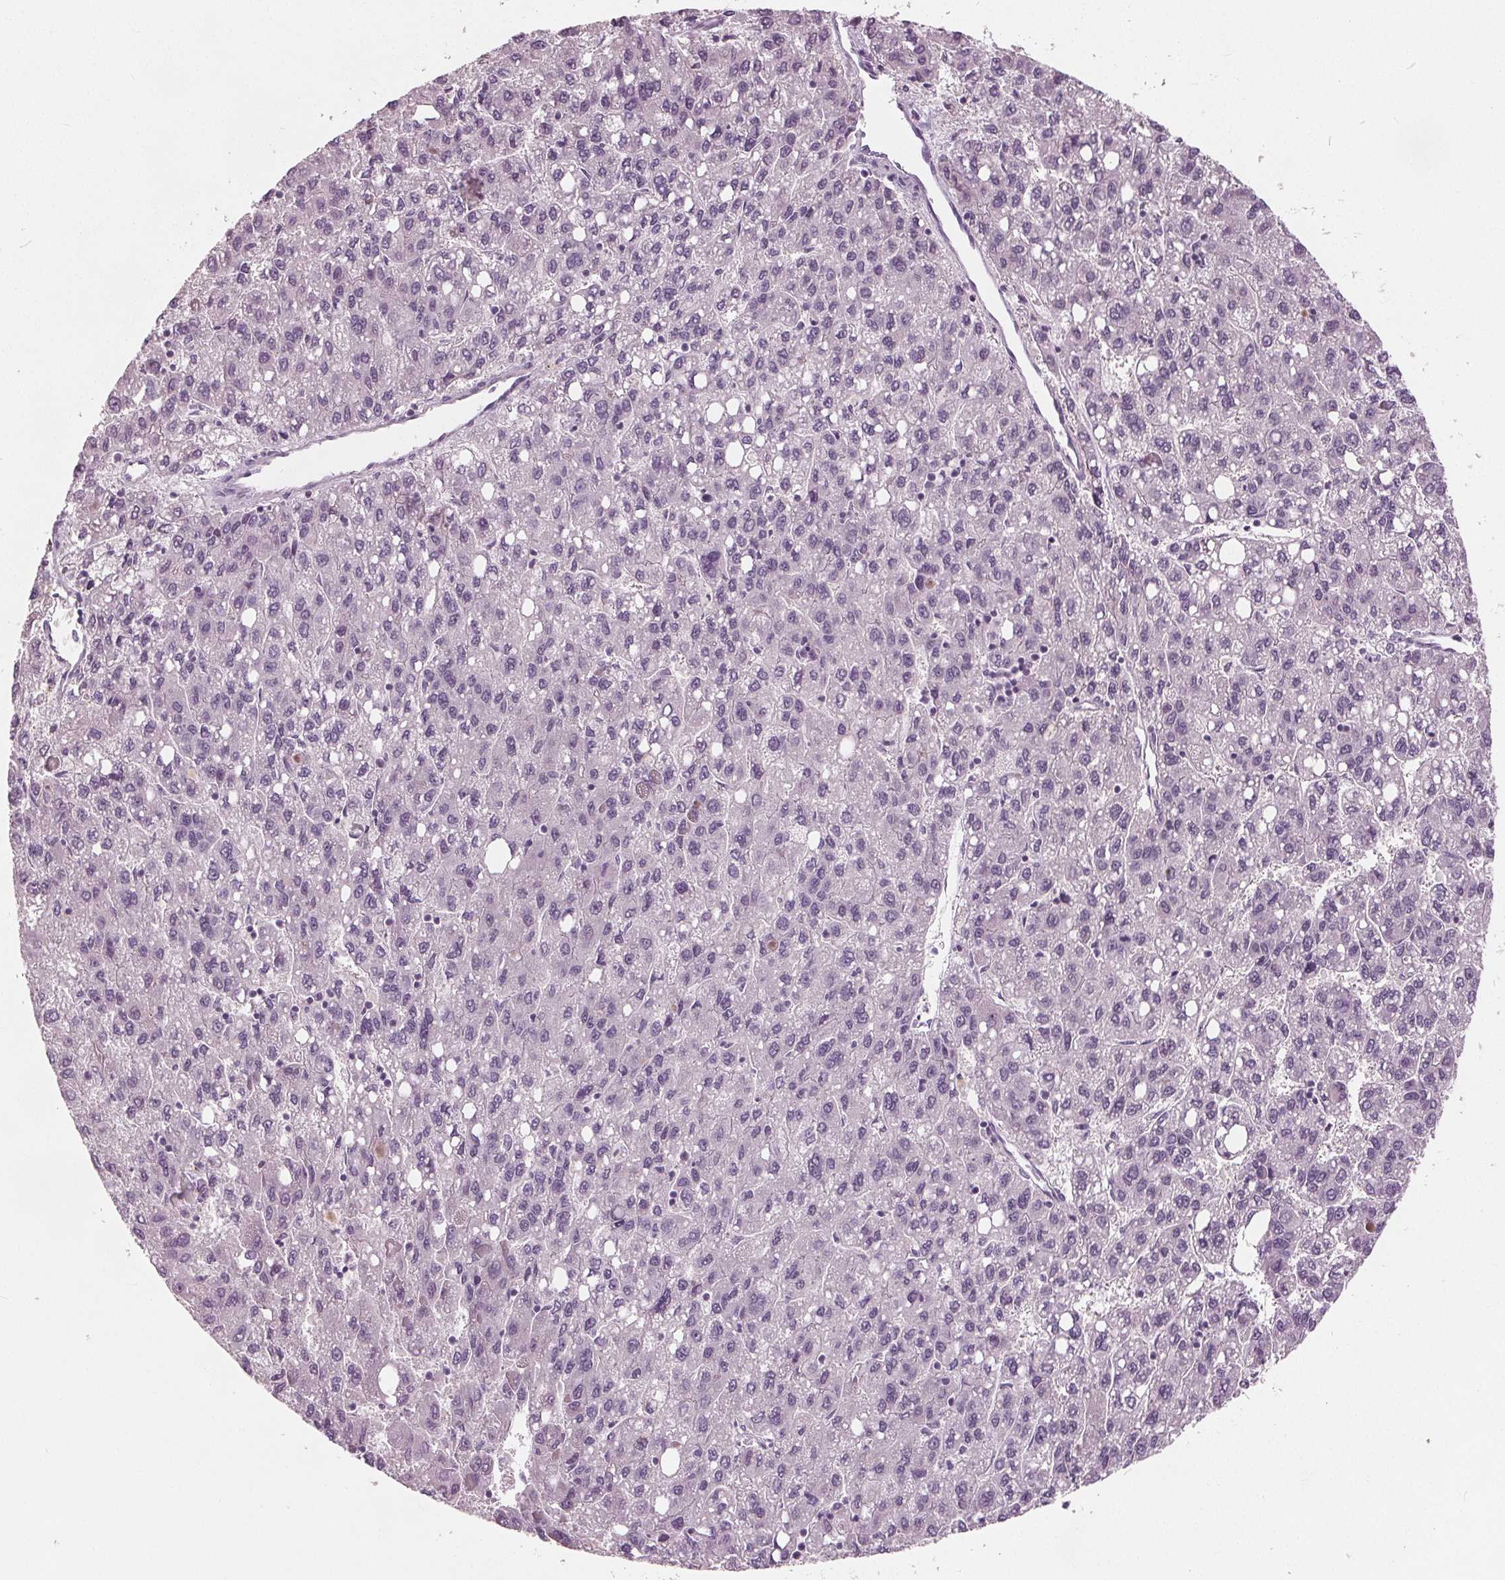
{"staining": {"intensity": "negative", "quantity": "none", "location": "none"}, "tissue": "liver cancer", "cell_type": "Tumor cells", "image_type": "cancer", "snomed": [{"axis": "morphology", "description": "Carcinoma, Hepatocellular, NOS"}, {"axis": "topography", "description": "Liver"}], "caption": "Tumor cells are negative for protein expression in human hepatocellular carcinoma (liver). (DAB (3,3'-diaminobenzidine) IHC visualized using brightfield microscopy, high magnification).", "gene": "TKFC", "patient": {"sex": "female", "age": 82}}